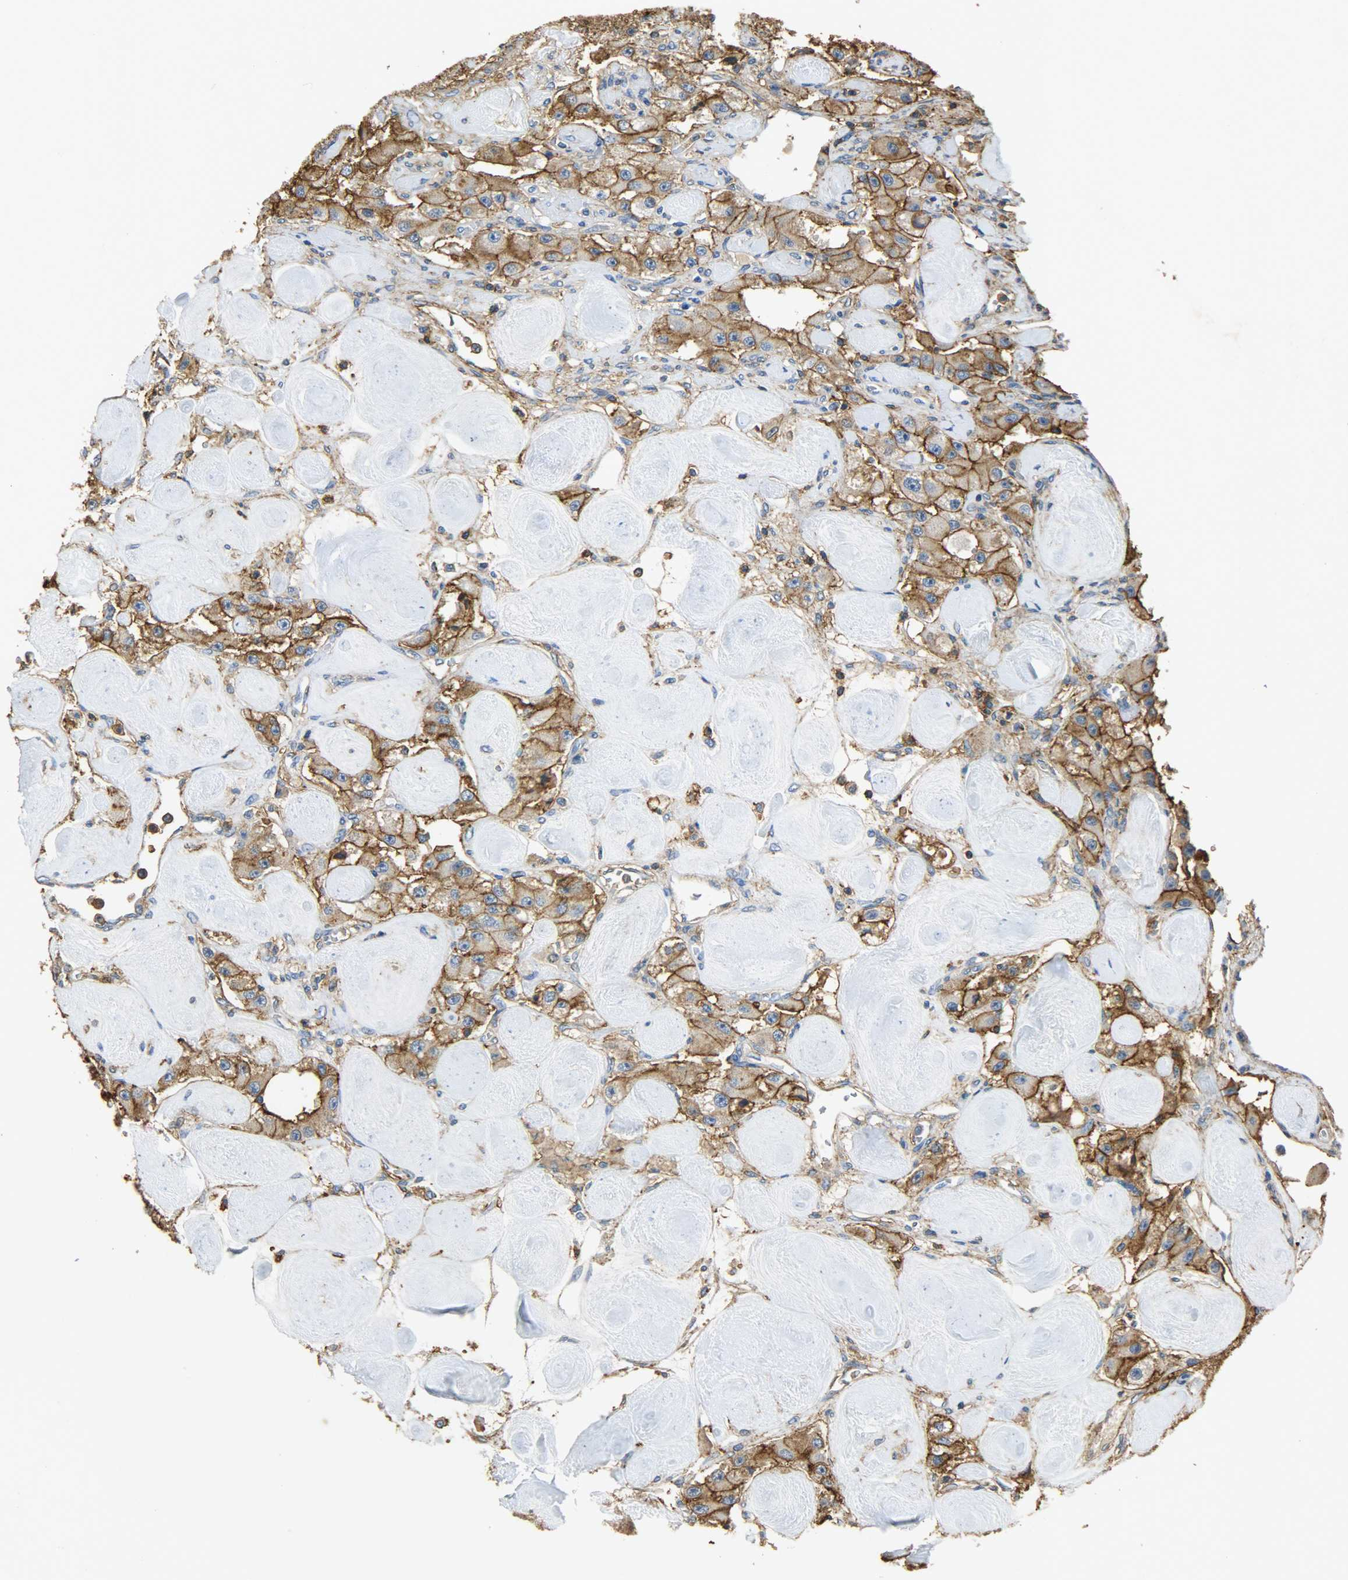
{"staining": {"intensity": "strong", "quantity": ">75%", "location": "cytoplasmic/membranous"}, "tissue": "carcinoid", "cell_type": "Tumor cells", "image_type": "cancer", "snomed": [{"axis": "morphology", "description": "Carcinoid, malignant, NOS"}, {"axis": "topography", "description": "Pancreas"}], "caption": "Carcinoid was stained to show a protein in brown. There is high levels of strong cytoplasmic/membranous staining in approximately >75% of tumor cells.", "gene": "ANXA6", "patient": {"sex": "male", "age": 41}}